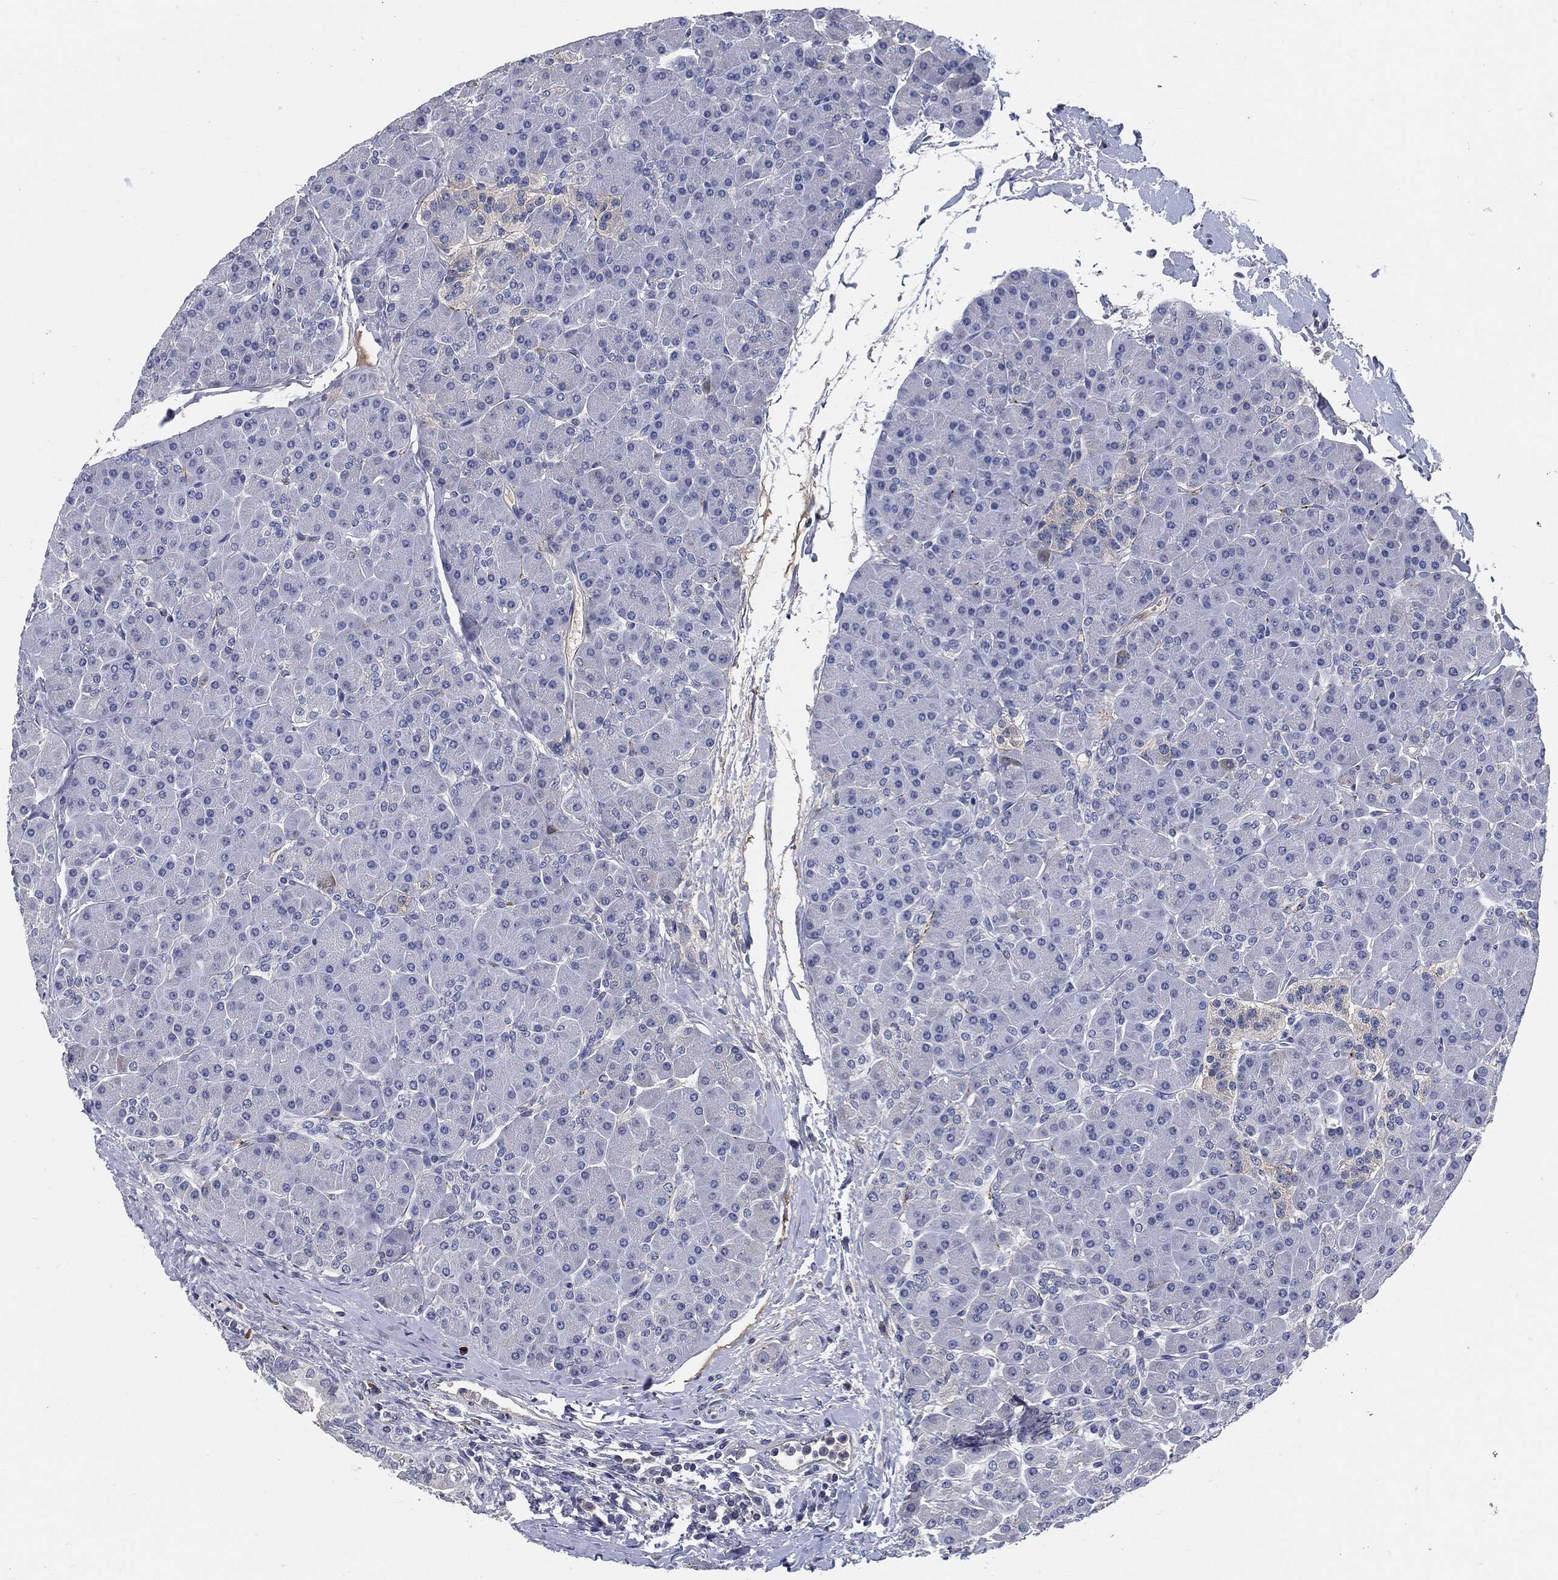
{"staining": {"intensity": "negative", "quantity": "none", "location": "none"}, "tissue": "pancreas", "cell_type": "Exocrine glandular cells", "image_type": "normal", "snomed": [{"axis": "morphology", "description": "Normal tissue, NOS"}, {"axis": "topography", "description": "Pancreas"}], "caption": "Immunohistochemistry (IHC) image of normal pancreas: pancreas stained with DAB (3,3'-diaminobenzidine) shows no significant protein staining in exocrine glandular cells.", "gene": "CD27", "patient": {"sex": "female", "age": 44}}